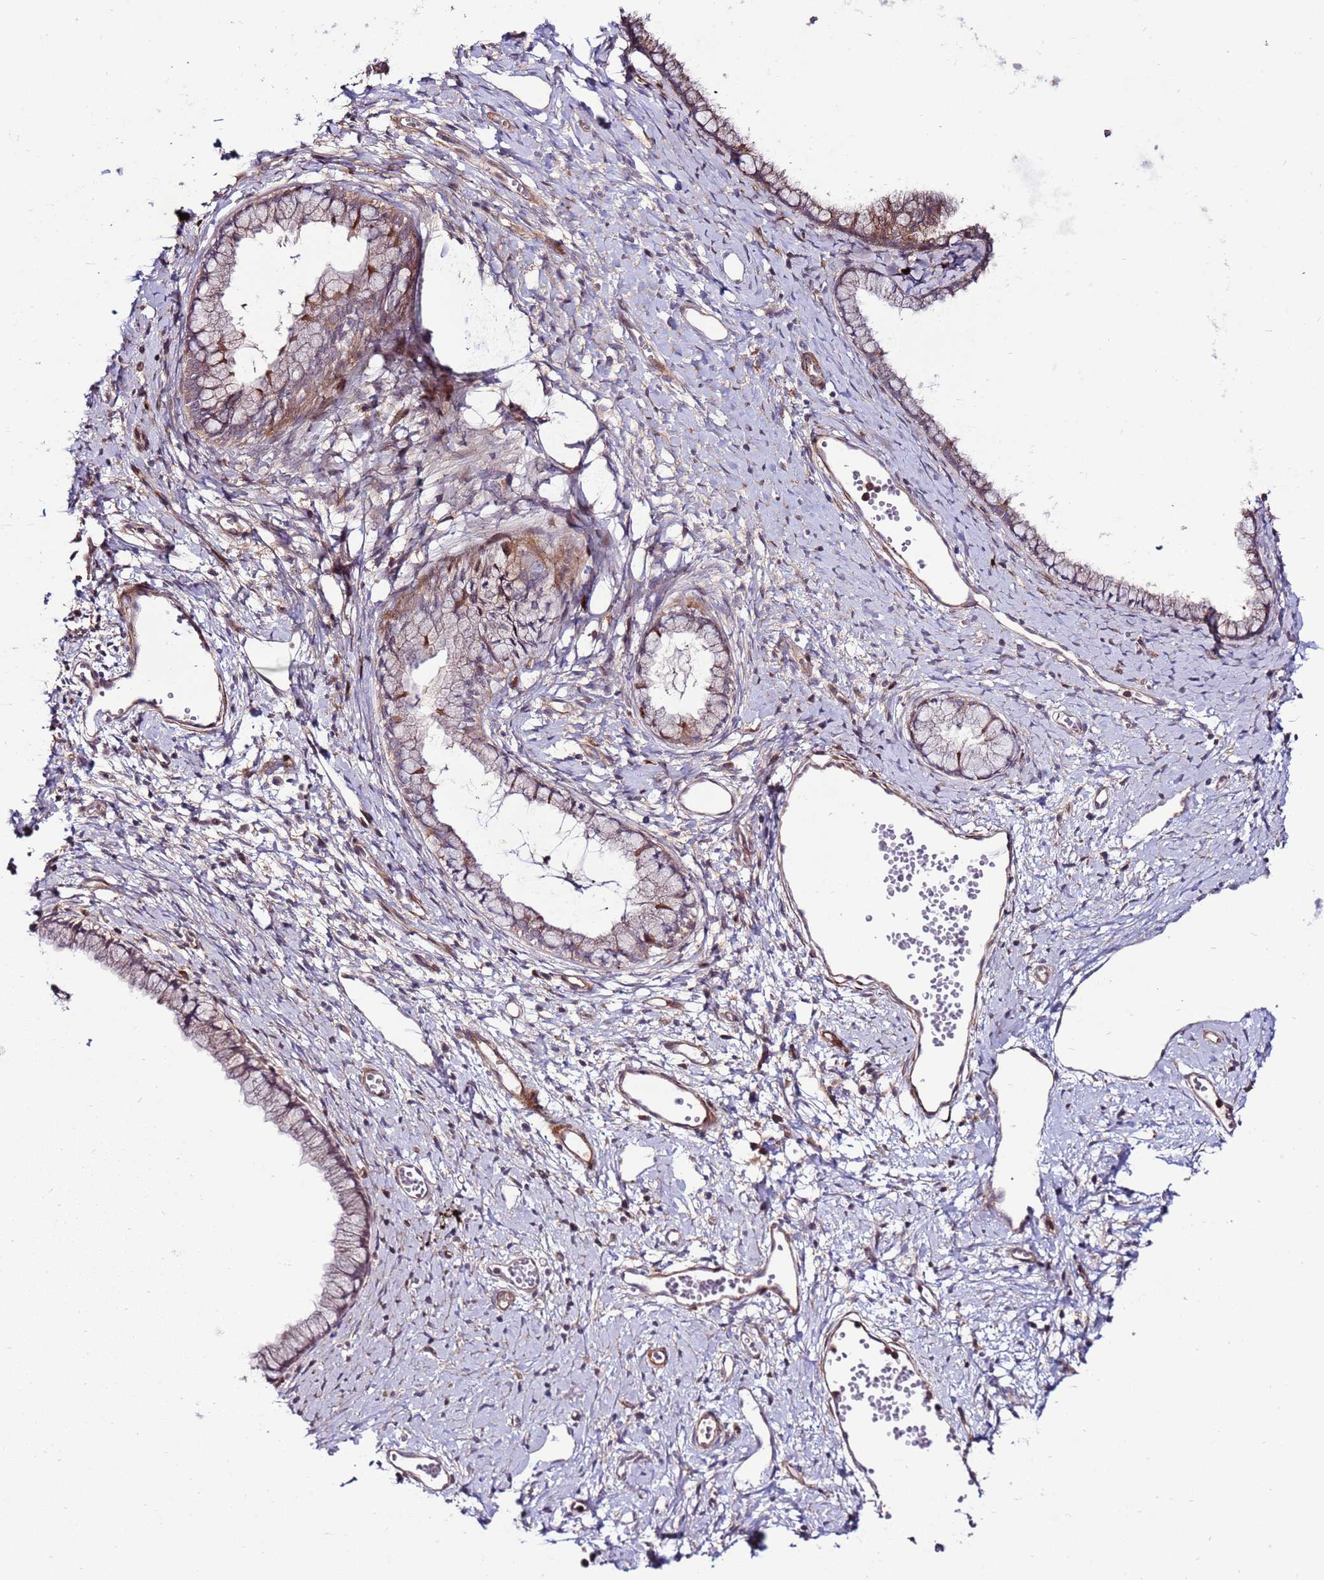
{"staining": {"intensity": "moderate", "quantity": "25%-75%", "location": "cytoplasmic/membranous"}, "tissue": "cervix", "cell_type": "Glandular cells", "image_type": "normal", "snomed": [{"axis": "morphology", "description": "Normal tissue, NOS"}, {"axis": "topography", "description": "Cervix"}], "caption": "Immunohistochemical staining of unremarkable human cervix displays 25%-75% levels of moderate cytoplasmic/membranous protein staining in approximately 25%-75% of glandular cells. (DAB = brown stain, brightfield microscopy at high magnification).", "gene": "ZNF624", "patient": {"sex": "female", "age": 40}}